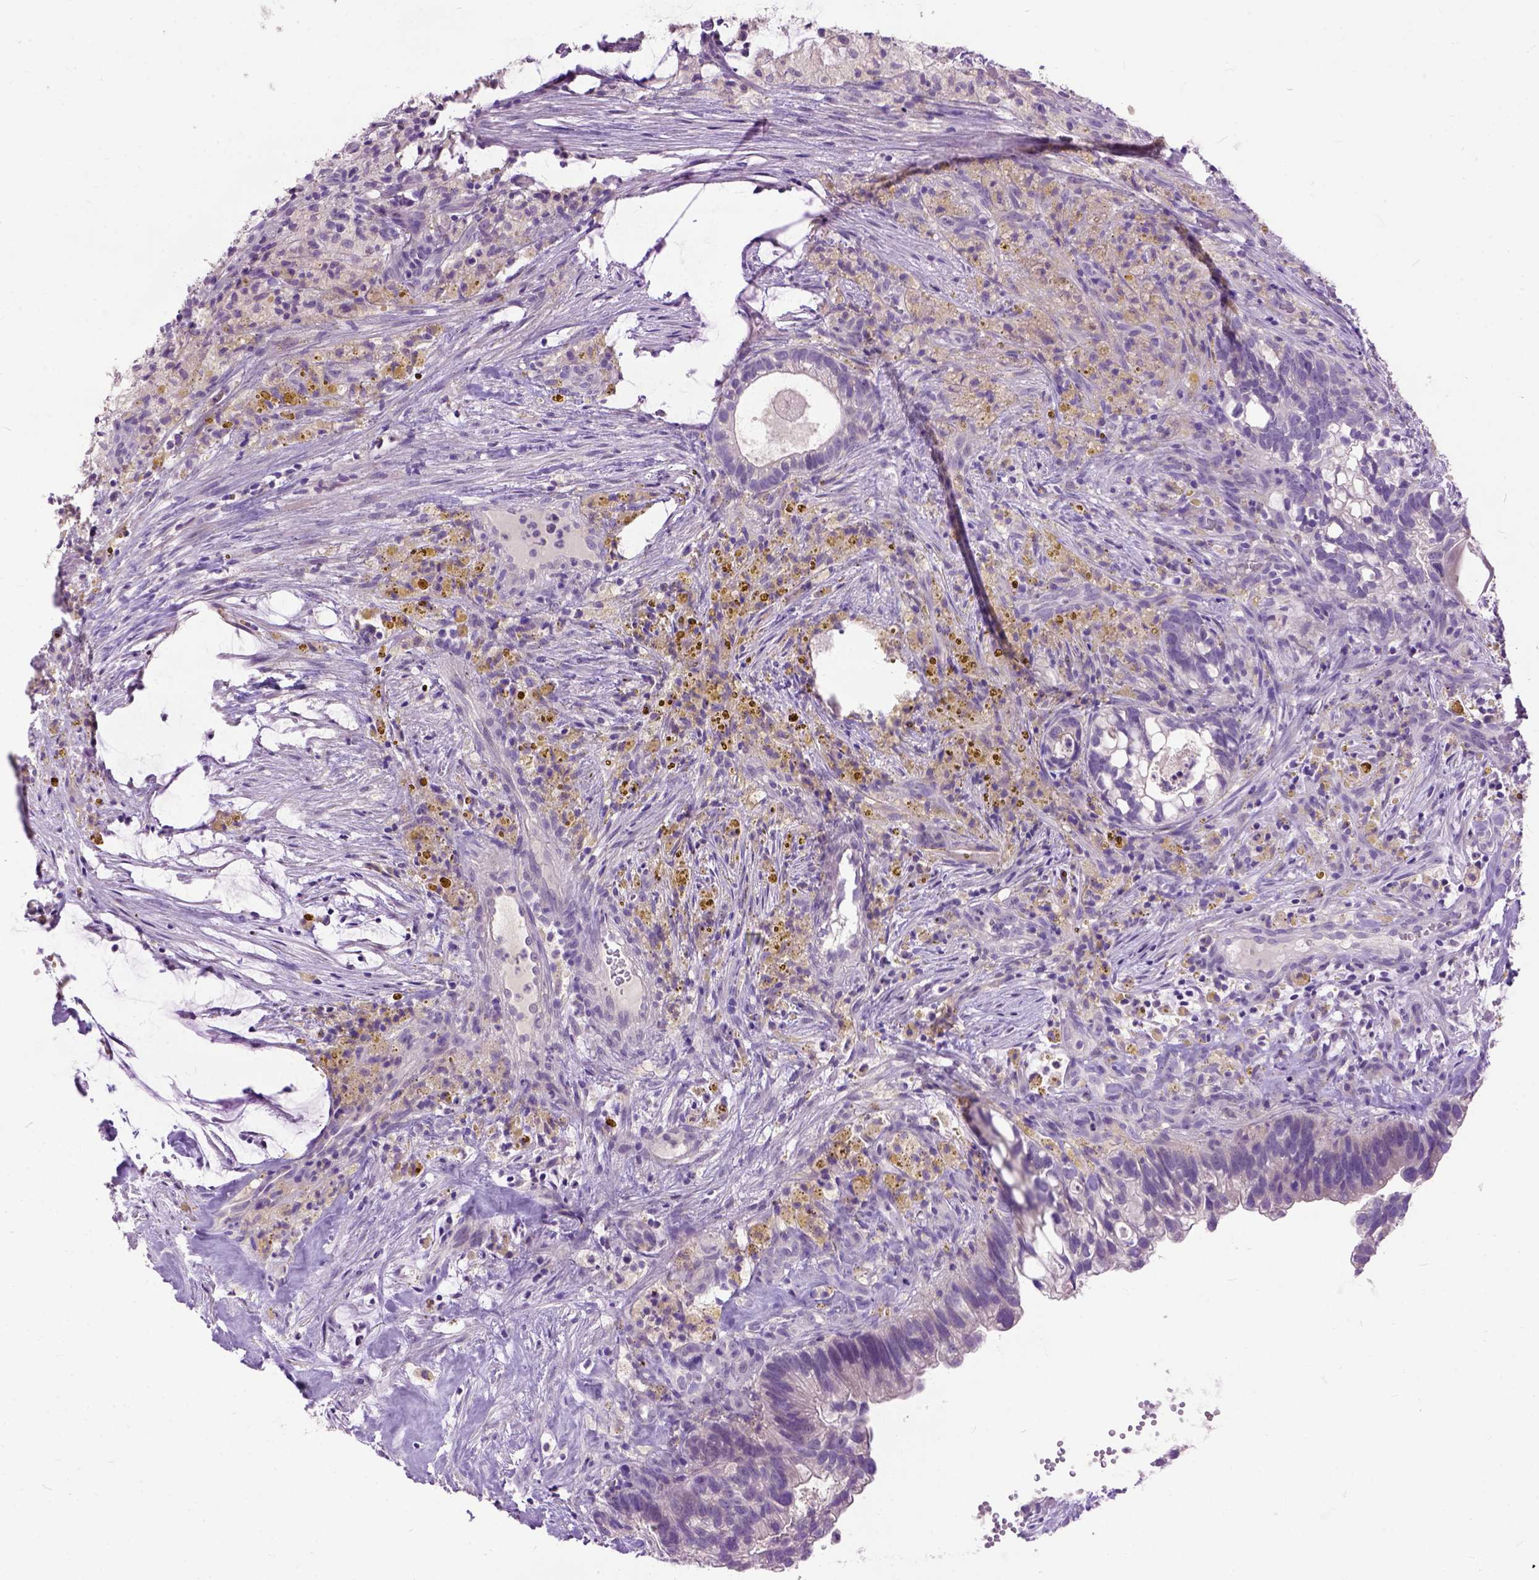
{"staining": {"intensity": "negative", "quantity": "none", "location": "none"}, "tissue": "head and neck cancer", "cell_type": "Tumor cells", "image_type": "cancer", "snomed": [{"axis": "morphology", "description": "Adenocarcinoma, NOS"}, {"axis": "topography", "description": "Head-Neck"}], "caption": "A photomicrograph of human head and neck adenocarcinoma is negative for staining in tumor cells.", "gene": "MAPT", "patient": {"sex": "male", "age": 62}}